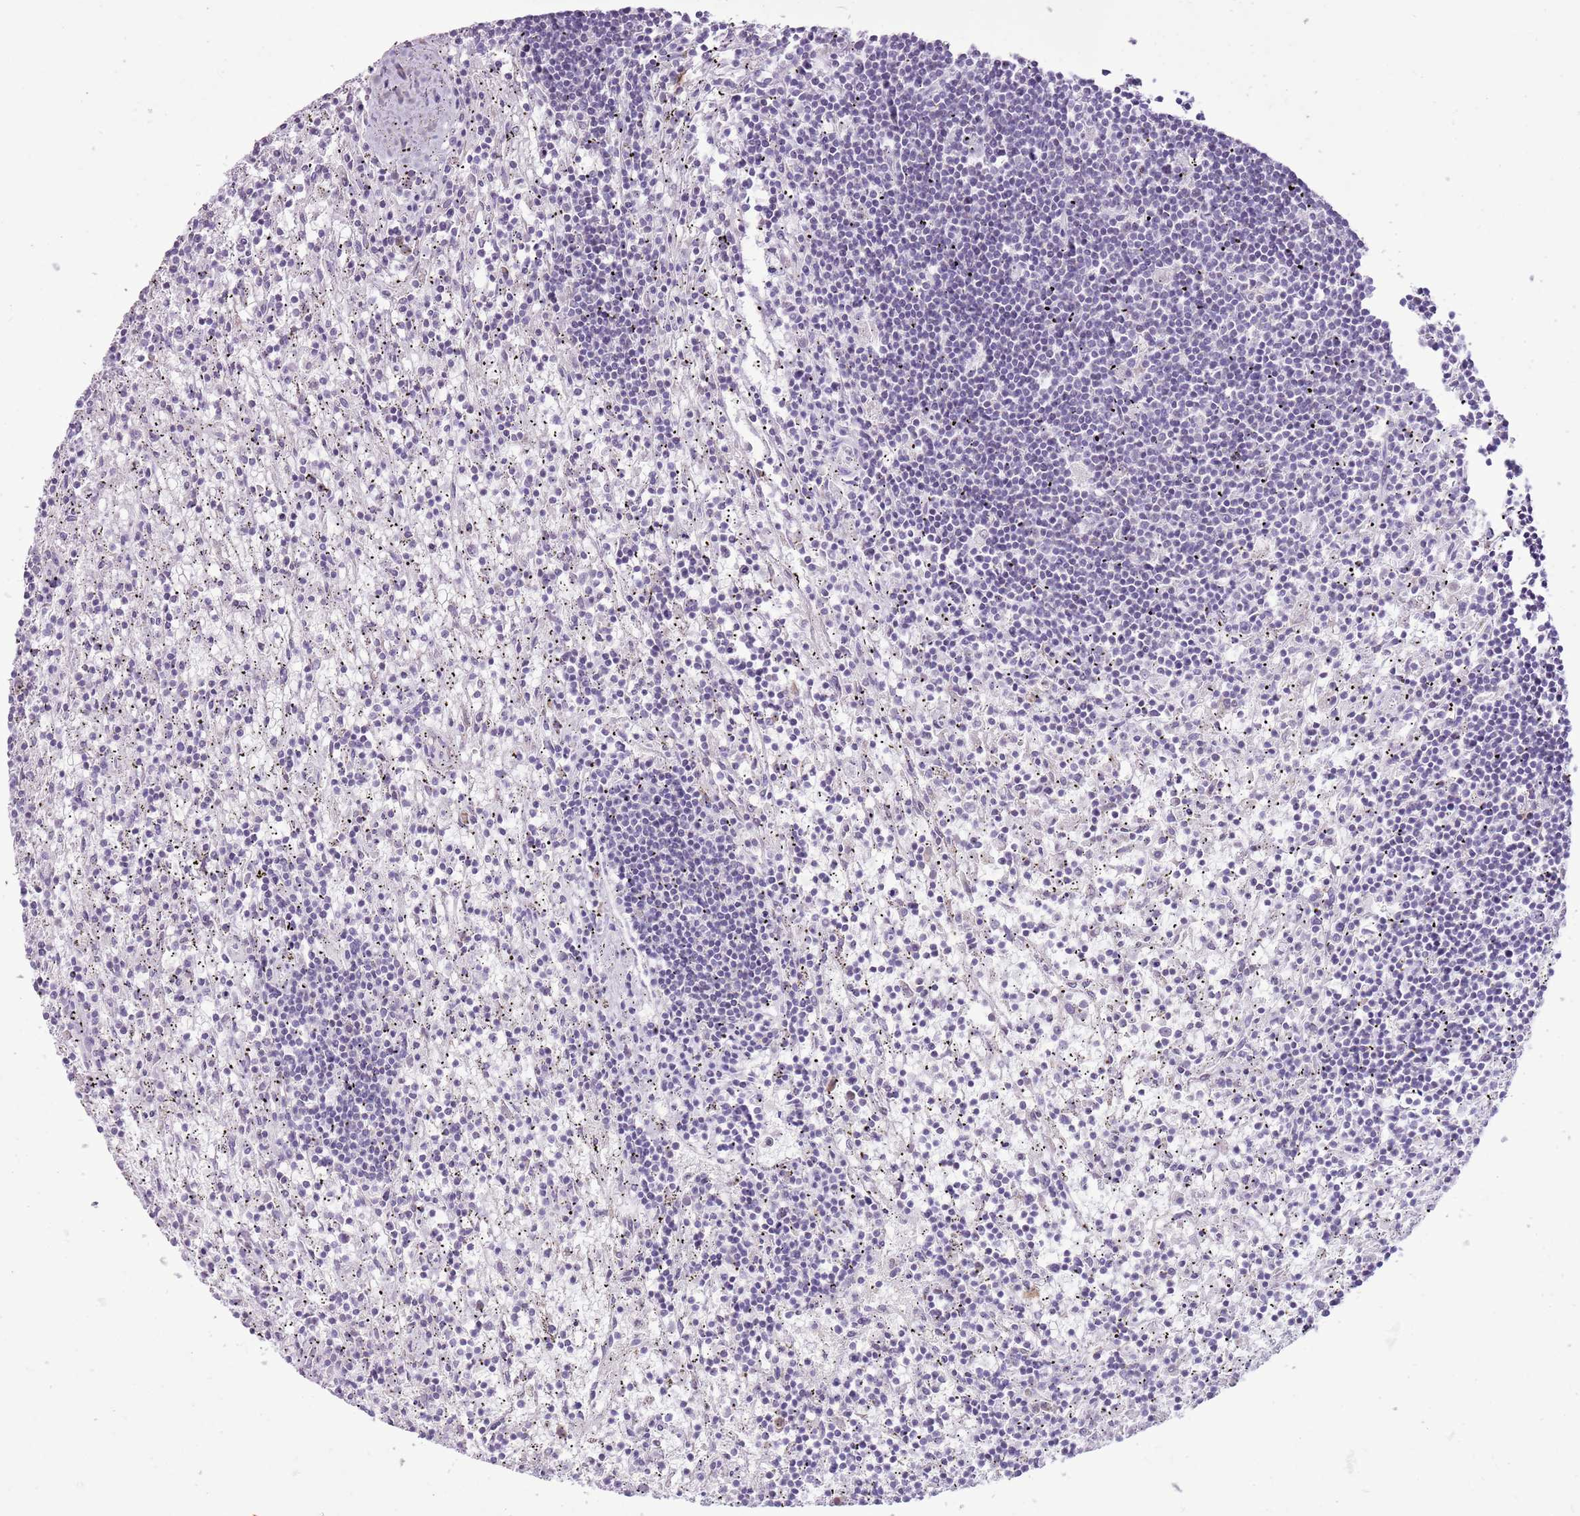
{"staining": {"intensity": "negative", "quantity": "none", "location": "none"}, "tissue": "lymphoma", "cell_type": "Tumor cells", "image_type": "cancer", "snomed": [{"axis": "morphology", "description": "Malignant lymphoma, non-Hodgkin's type, Low grade"}, {"axis": "topography", "description": "Spleen"}], "caption": "Low-grade malignant lymphoma, non-Hodgkin's type was stained to show a protein in brown. There is no significant staining in tumor cells.", "gene": "RPL3L", "patient": {"sex": "male", "age": 76}}